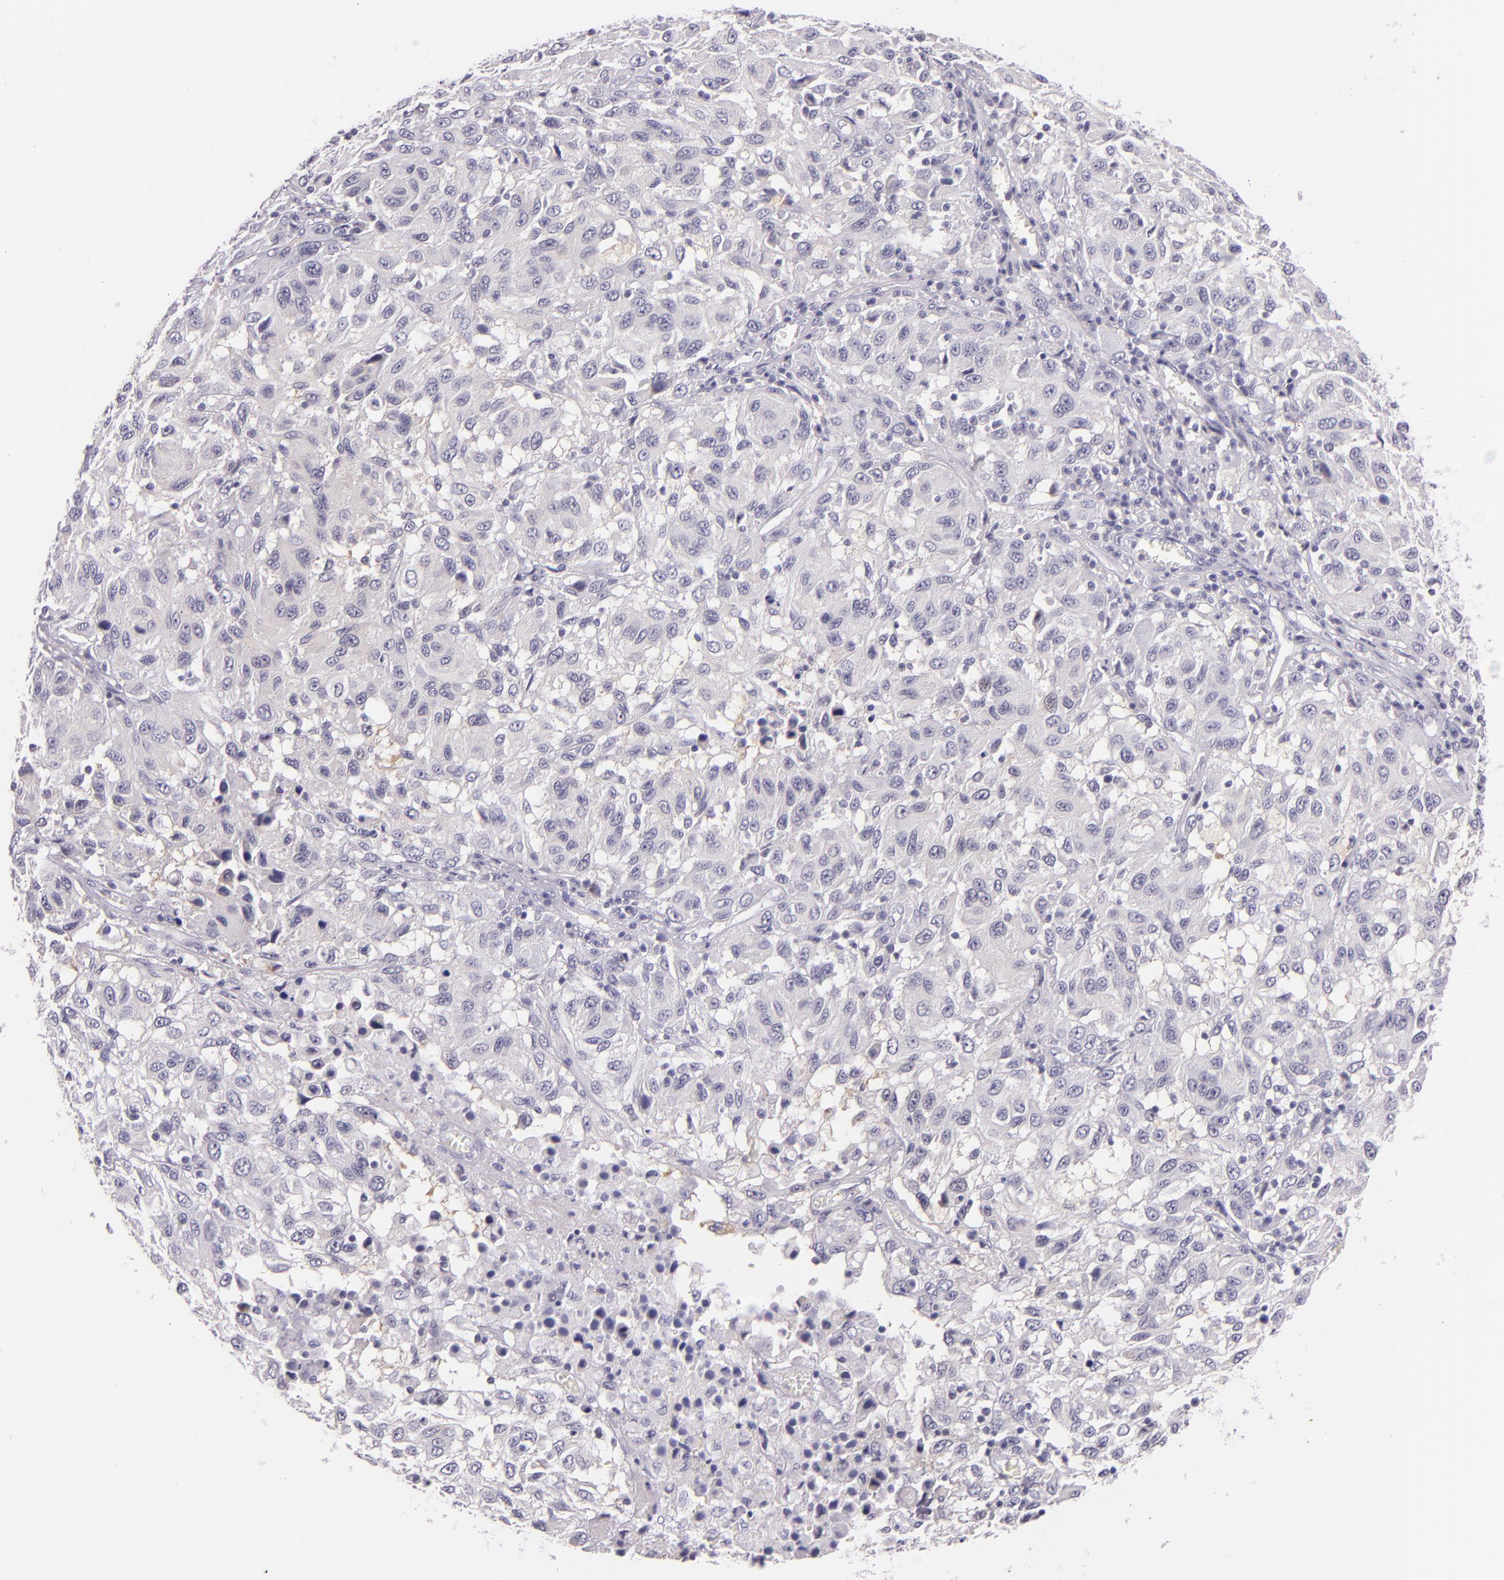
{"staining": {"intensity": "negative", "quantity": "none", "location": "none"}, "tissue": "melanoma", "cell_type": "Tumor cells", "image_type": "cancer", "snomed": [{"axis": "morphology", "description": "Malignant melanoma, NOS"}, {"axis": "topography", "description": "Skin"}], "caption": "High magnification brightfield microscopy of malignant melanoma stained with DAB (brown) and counterstained with hematoxylin (blue): tumor cells show no significant staining.", "gene": "HSP90AA1", "patient": {"sex": "female", "age": 77}}